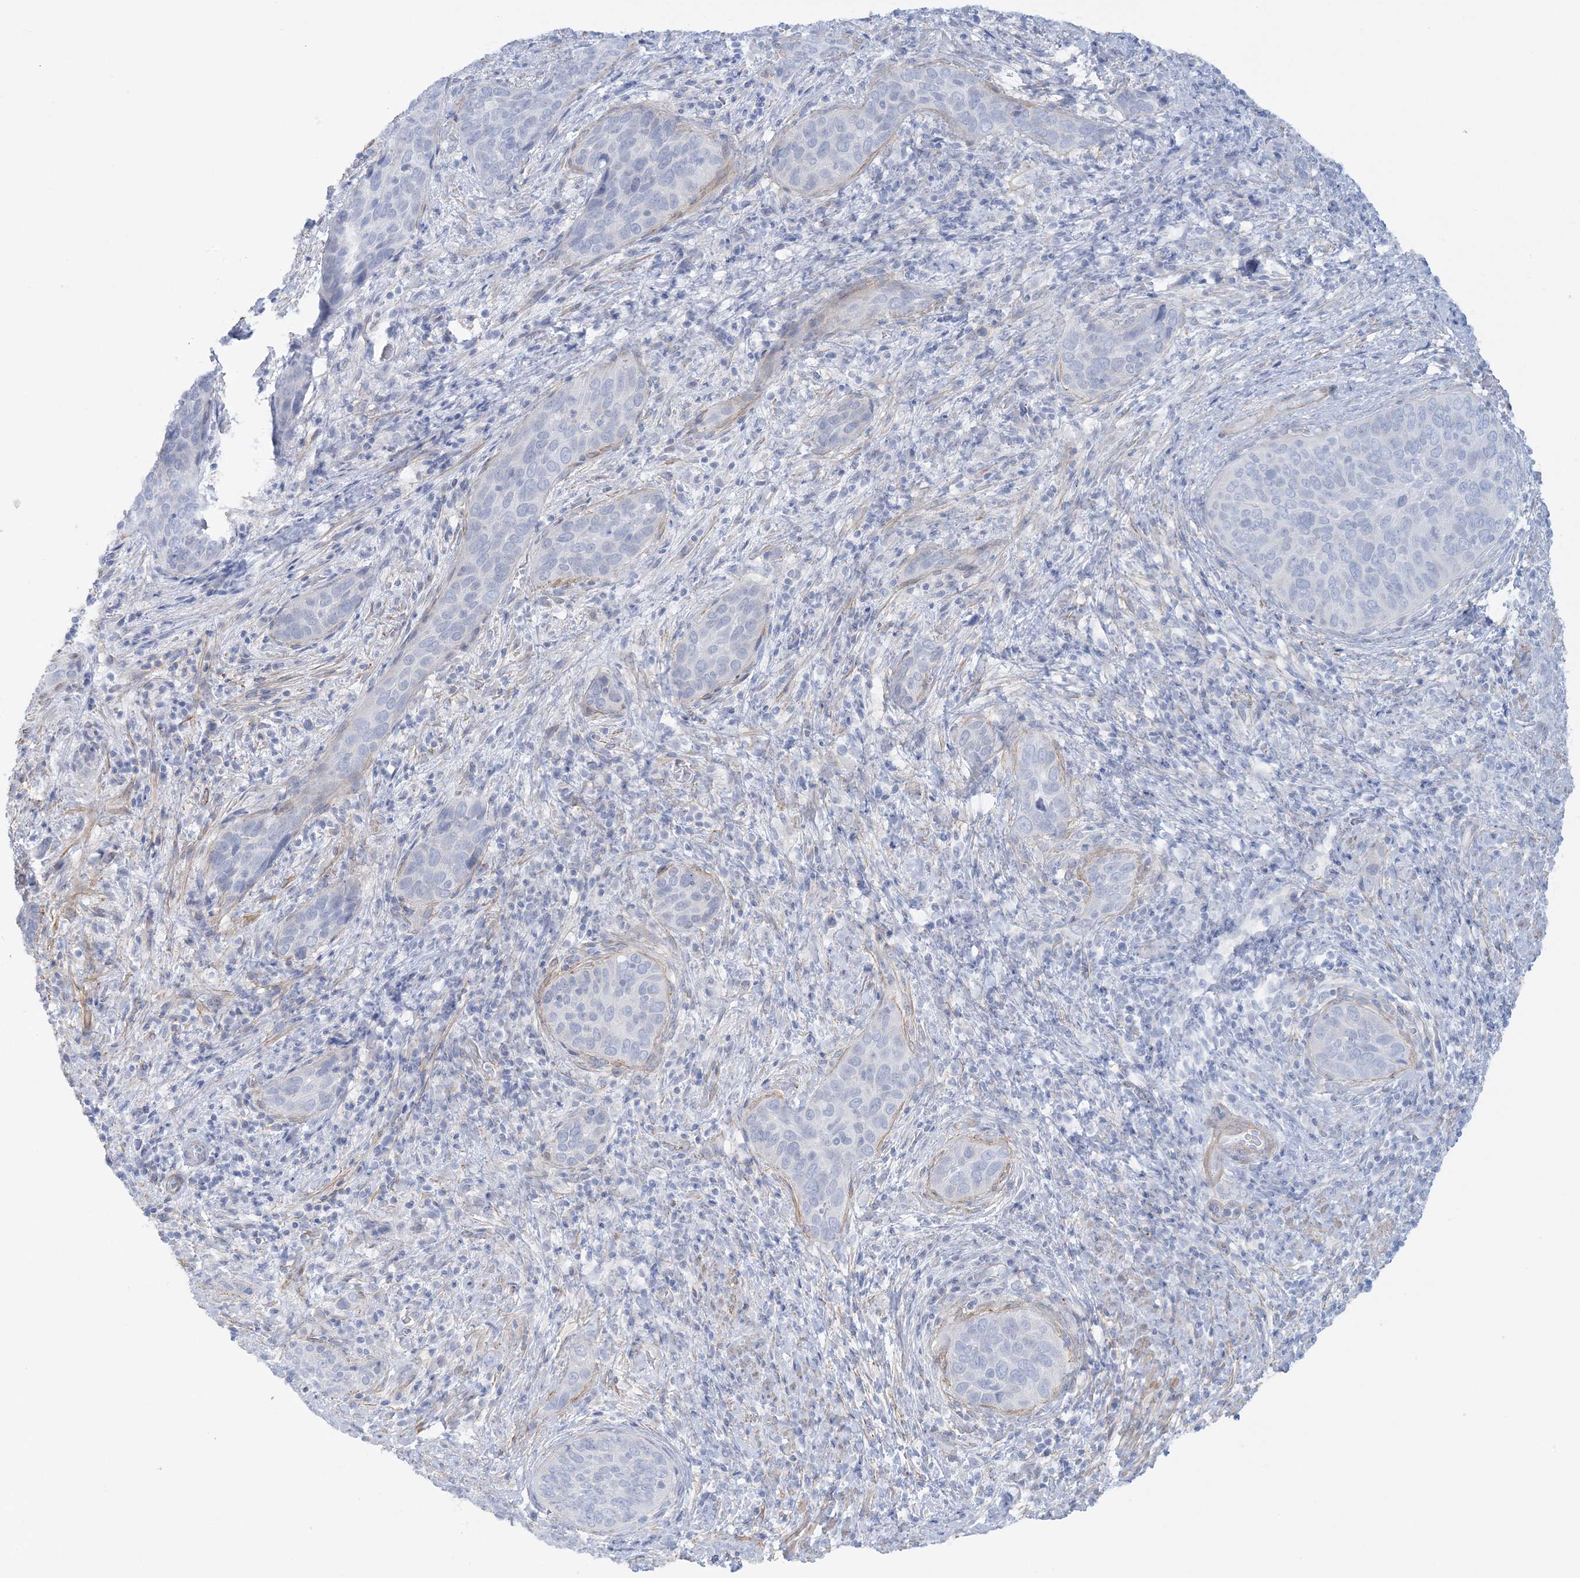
{"staining": {"intensity": "negative", "quantity": "none", "location": "none"}, "tissue": "cervical cancer", "cell_type": "Tumor cells", "image_type": "cancer", "snomed": [{"axis": "morphology", "description": "Squamous cell carcinoma, NOS"}, {"axis": "topography", "description": "Cervix"}], "caption": "The photomicrograph displays no significant expression in tumor cells of squamous cell carcinoma (cervical).", "gene": "AGXT", "patient": {"sex": "female", "age": 60}}